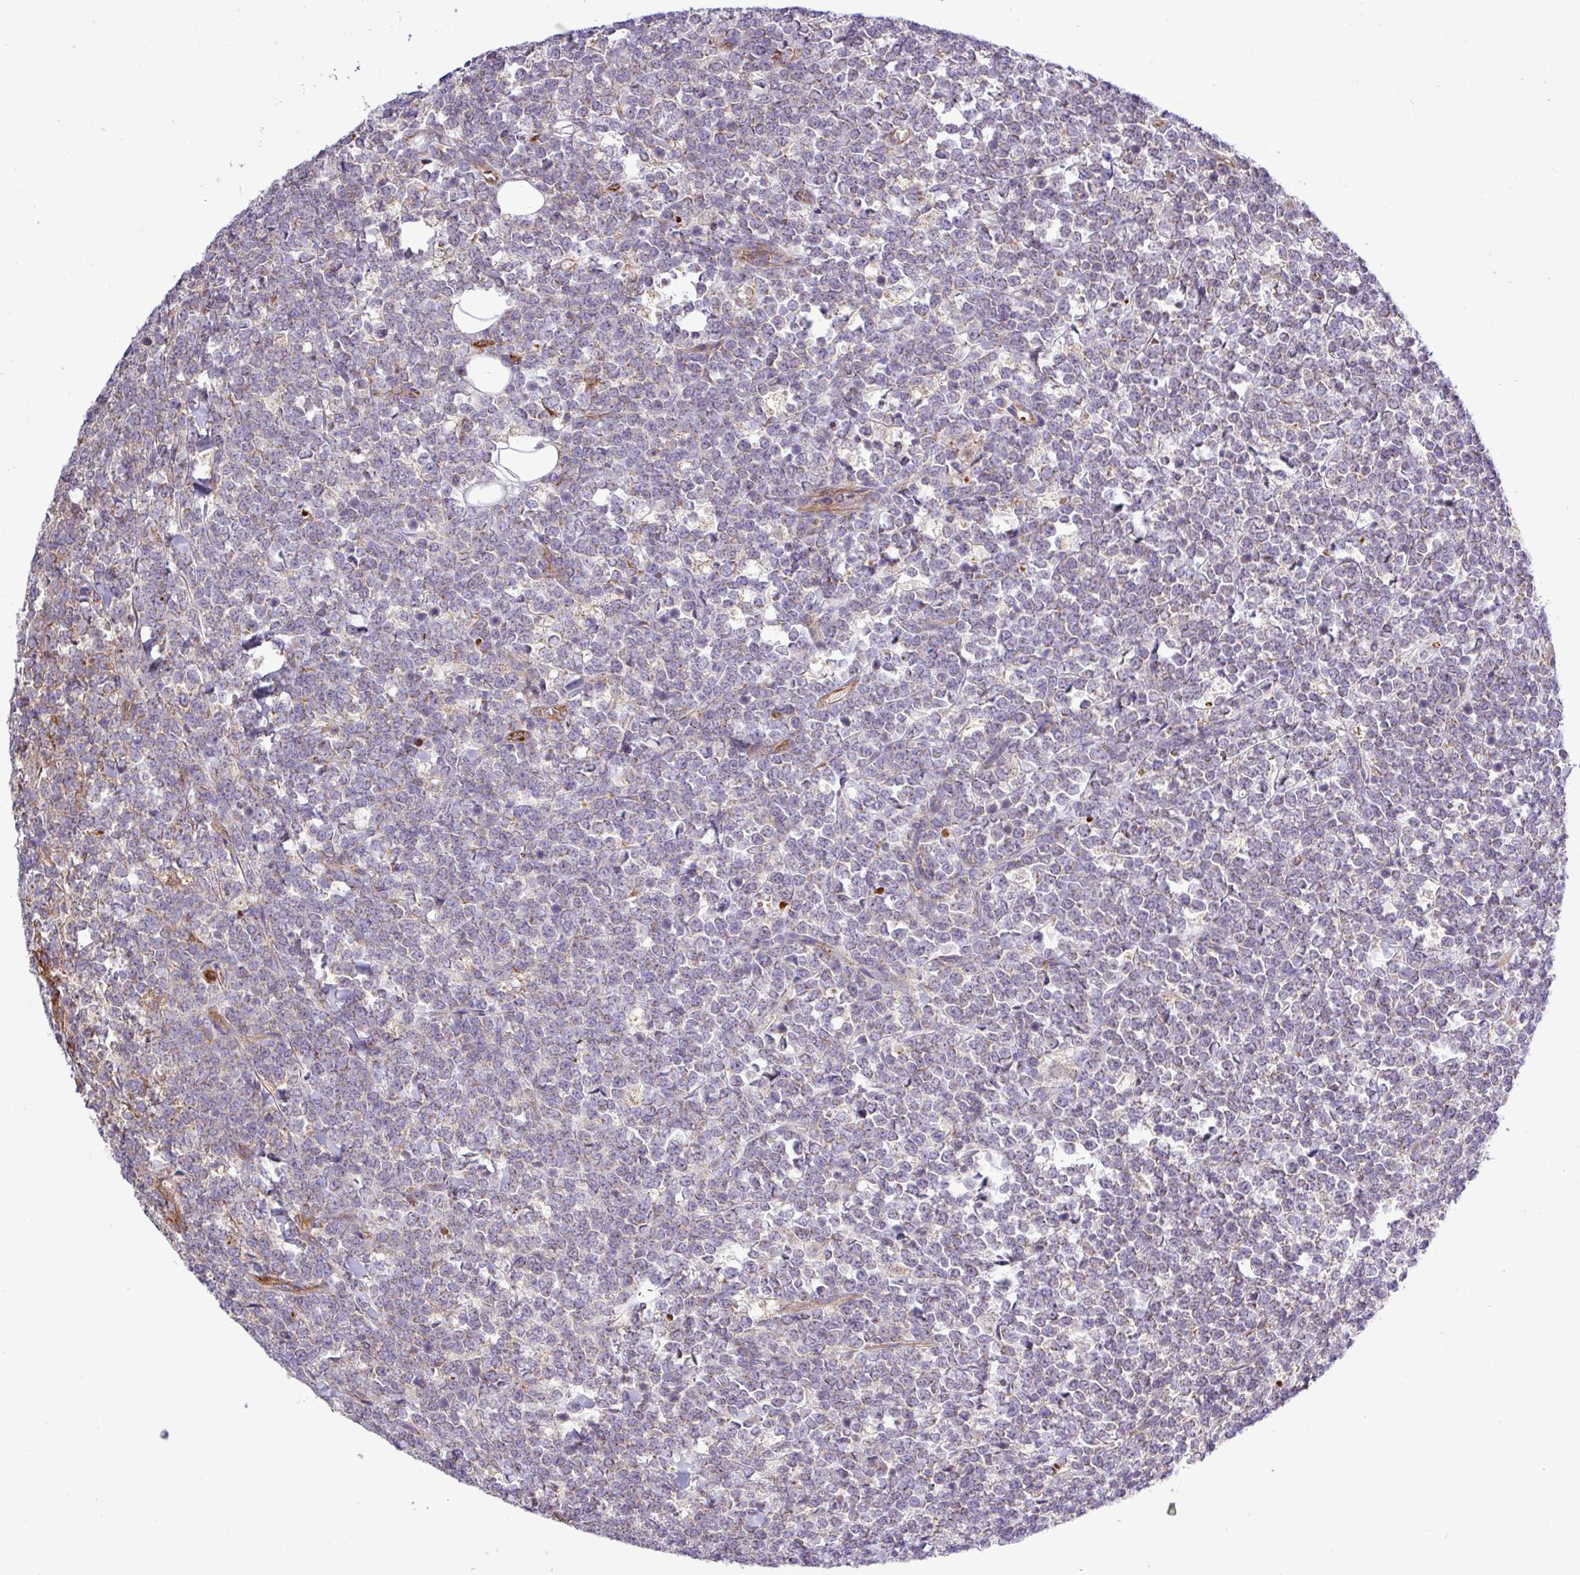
{"staining": {"intensity": "weak", "quantity": "<25%", "location": "cytoplasmic/membranous"}, "tissue": "lymphoma", "cell_type": "Tumor cells", "image_type": "cancer", "snomed": [{"axis": "morphology", "description": "Malignant lymphoma, non-Hodgkin's type, High grade"}, {"axis": "topography", "description": "Small intestine"}, {"axis": "topography", "description": "Colon"}], "caption": "High power microscopy image of an immunohistochemistry histopathology image of lymphoma, revealing no significant staining in tumor cells.", "gene": "CWH43", "patient": {"sex": "male", "age": 8}}